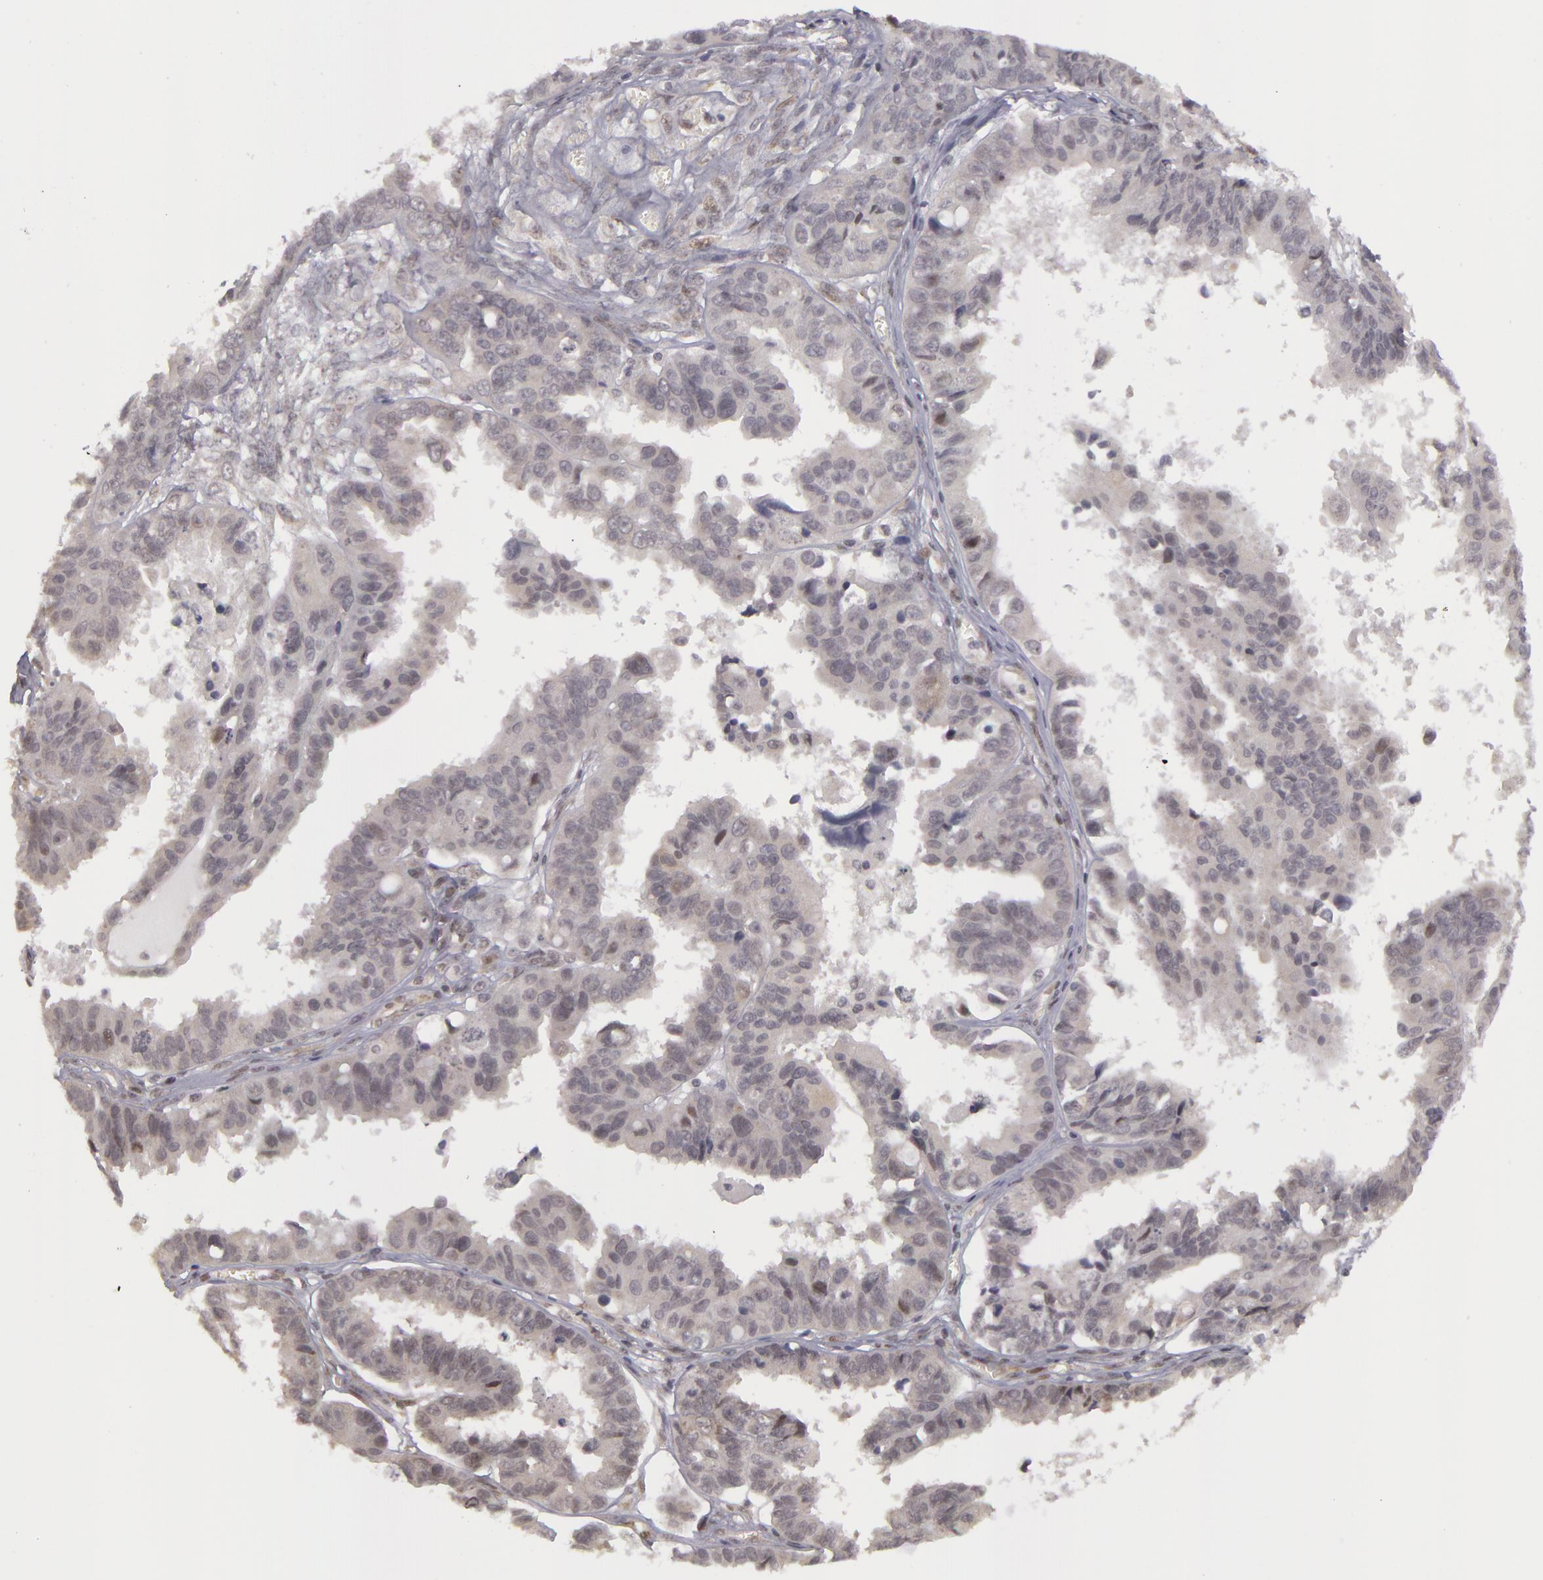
{"staining": {"intensity": "weak", "quantity": "<25%", "location": "nuclear"}, "tissue": "ovarian cancer", "cell_type": "Tumor cells", "image_type": "cancer", "snomed": [{"axis": "morphology", "description": "Carcinoma, endometroid"}, {"axis": "topography", "description": "Ovary"}], "caption": "DAB immunohistochemical staining of ovarian cancer (endometroid carcinoma) exhibits no significant expression in tumor cells.", "gene": "ZNF133", "patient": {"sex": "female", "age": 85}}